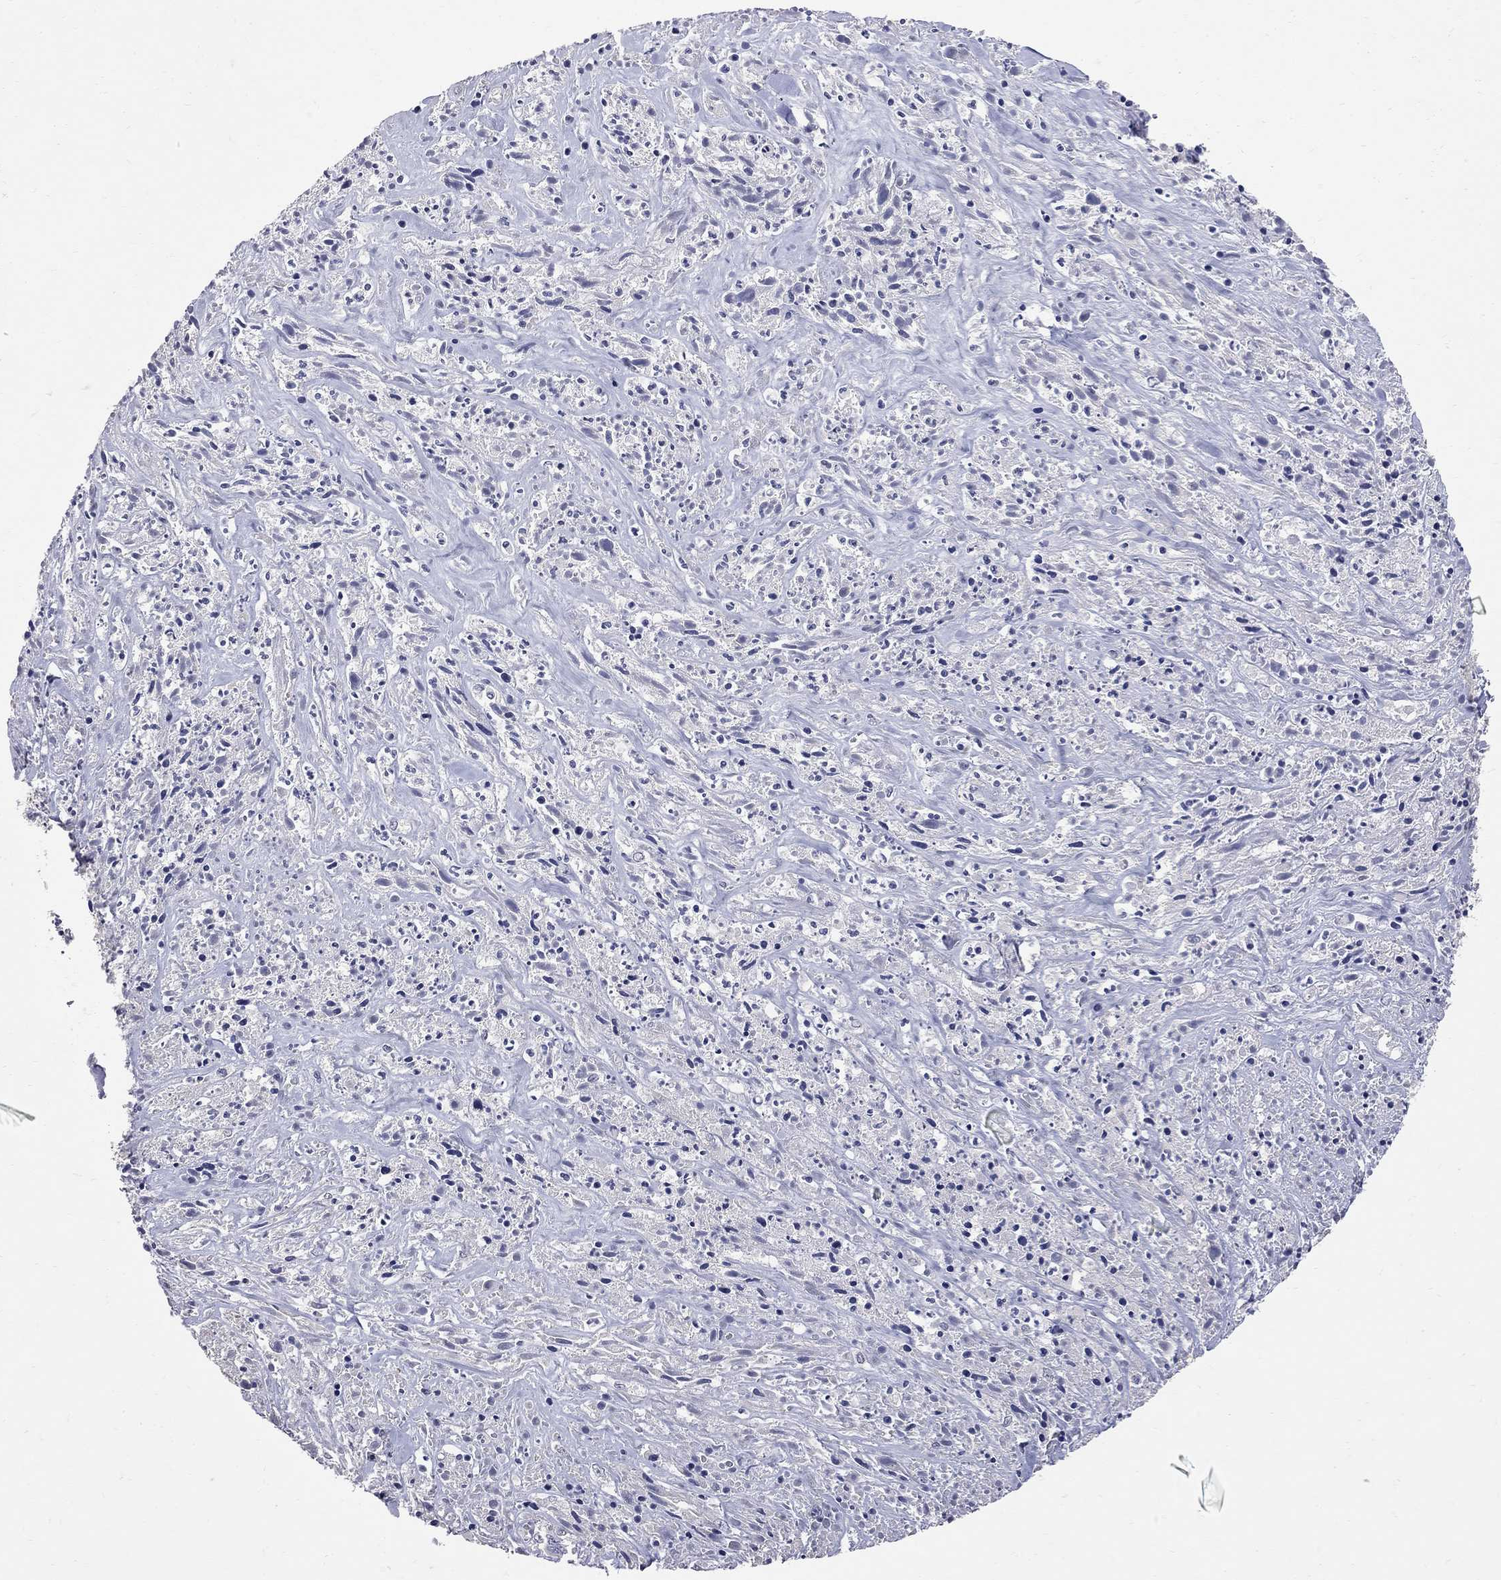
{"staining": {"intensity": "negative", "quantity": "none", "location": "none"}, "tissue": "melanoma", "cell_type": "Tumor cells", "image_type": "cancer", "snomed": [{"axis": "morphology", "description": "Malignant melanoma, NOS"}, {"axis": "topography", "description": "Skin"}], "caption": "This histopathology image is of melanoma stained with immunohistochemistry to label a protein in brown with the nuclei are counter-stained blue. There is no positivity in tumor cells.", "gene": "NOS2", "patient": {"sex": "female", "age": 91}}